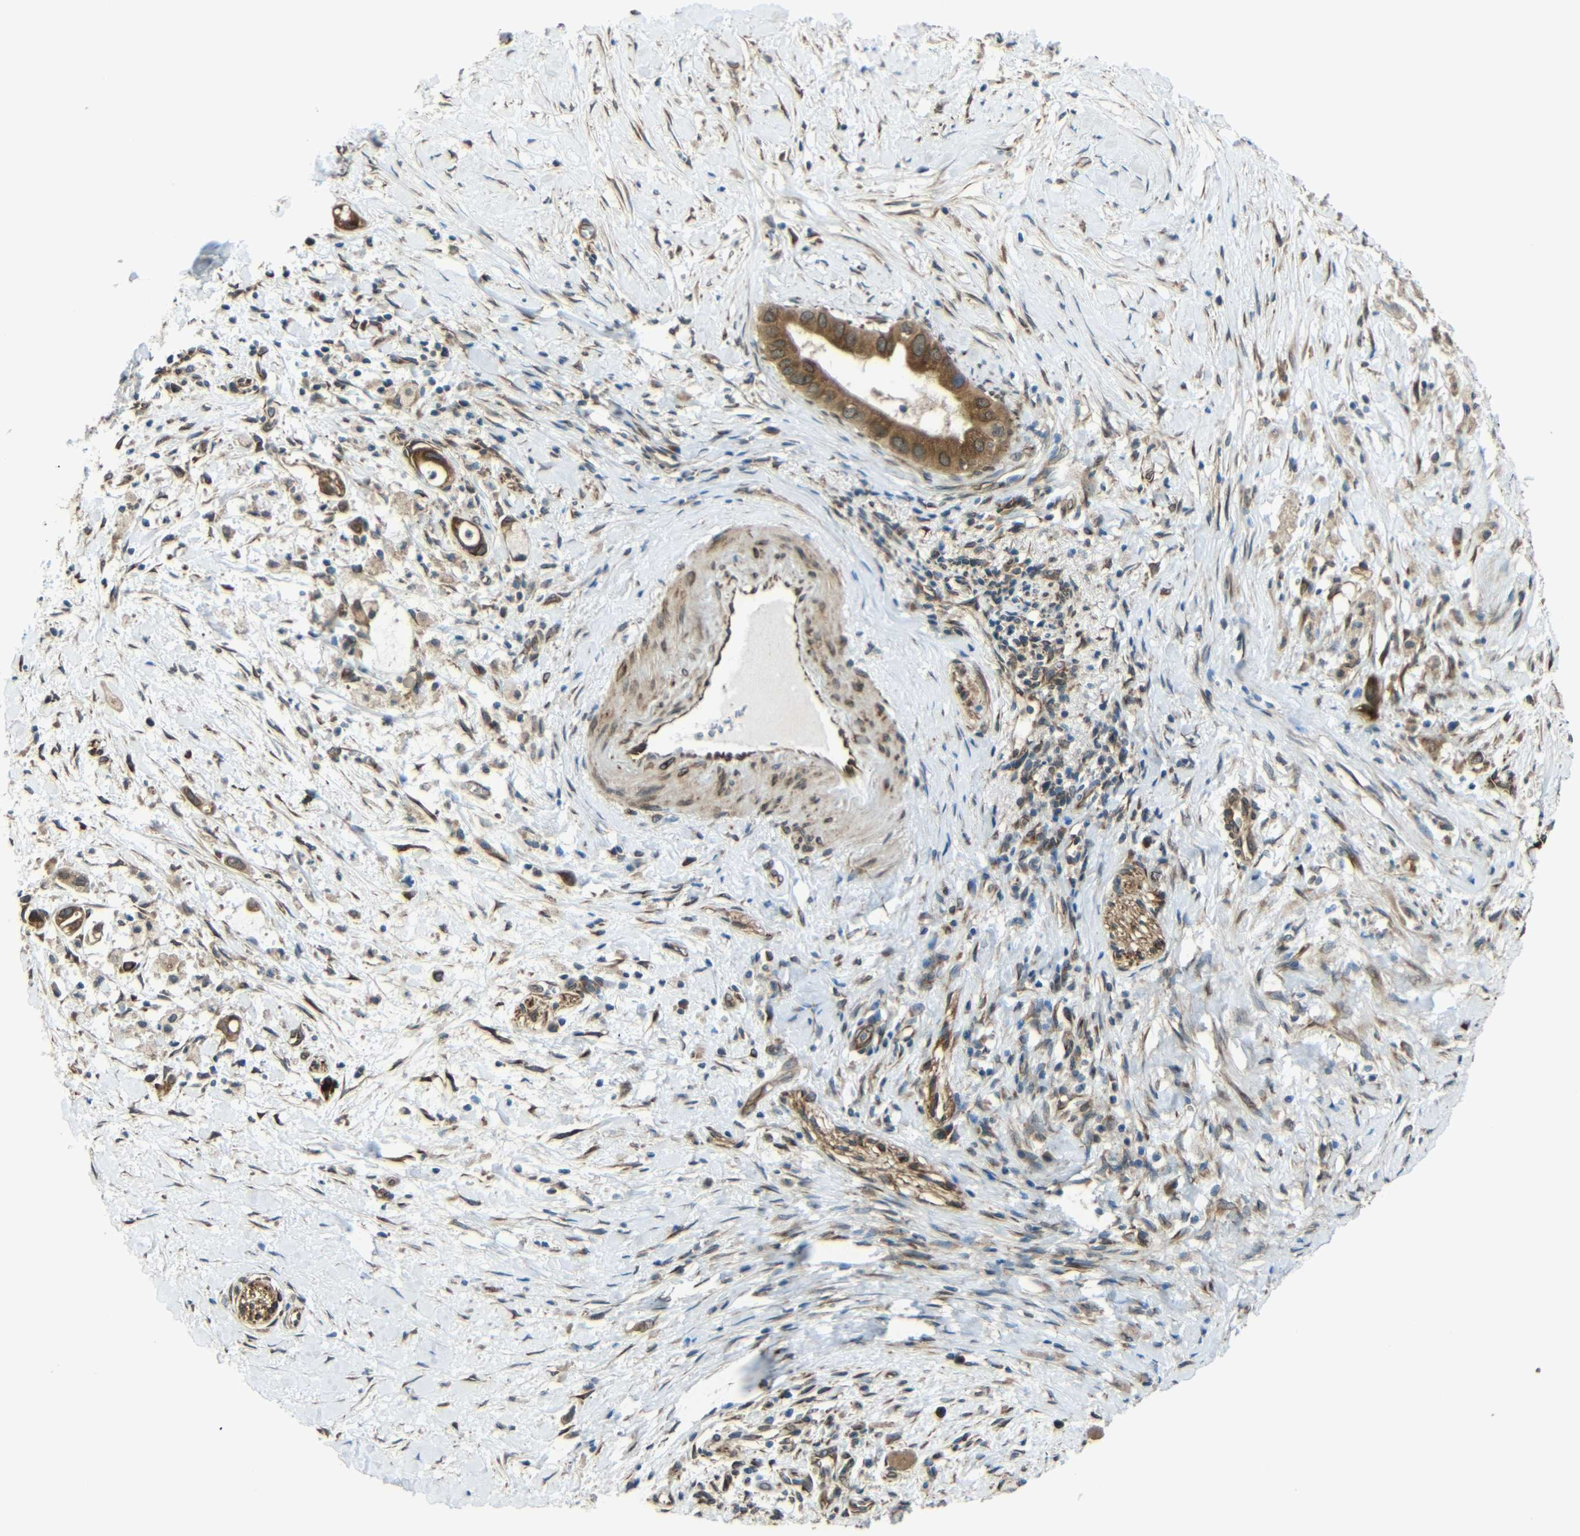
{"staining": {"intensity": "moderate", "quantity": ">75%", "location": "cytoplasmic/membranous"}, "tissue": "pancreatic cancer", "cell_type": "Tumor cells", "image_type": "cancer", "snomed": [{"axis": "morphology", "description": "Adenocarcinoma, NOS"}, {"axis": "topography", "description": "Pancreas"}], "caption": "Immunohistochemistry (DAB) staining of adenocarcinoma (pancreatic) demonstrates moderate cytoplasmic/membranous protein positivity in approximately >75% of tumor cells. The staining was performed using DAB (3,3'-diaminobenzidine), with brown indicating positive protein expression. Nuclei are stained blue with hematoxylin.", "gene": "VAPB", "patient": {"sex": "male", "age": 55}}